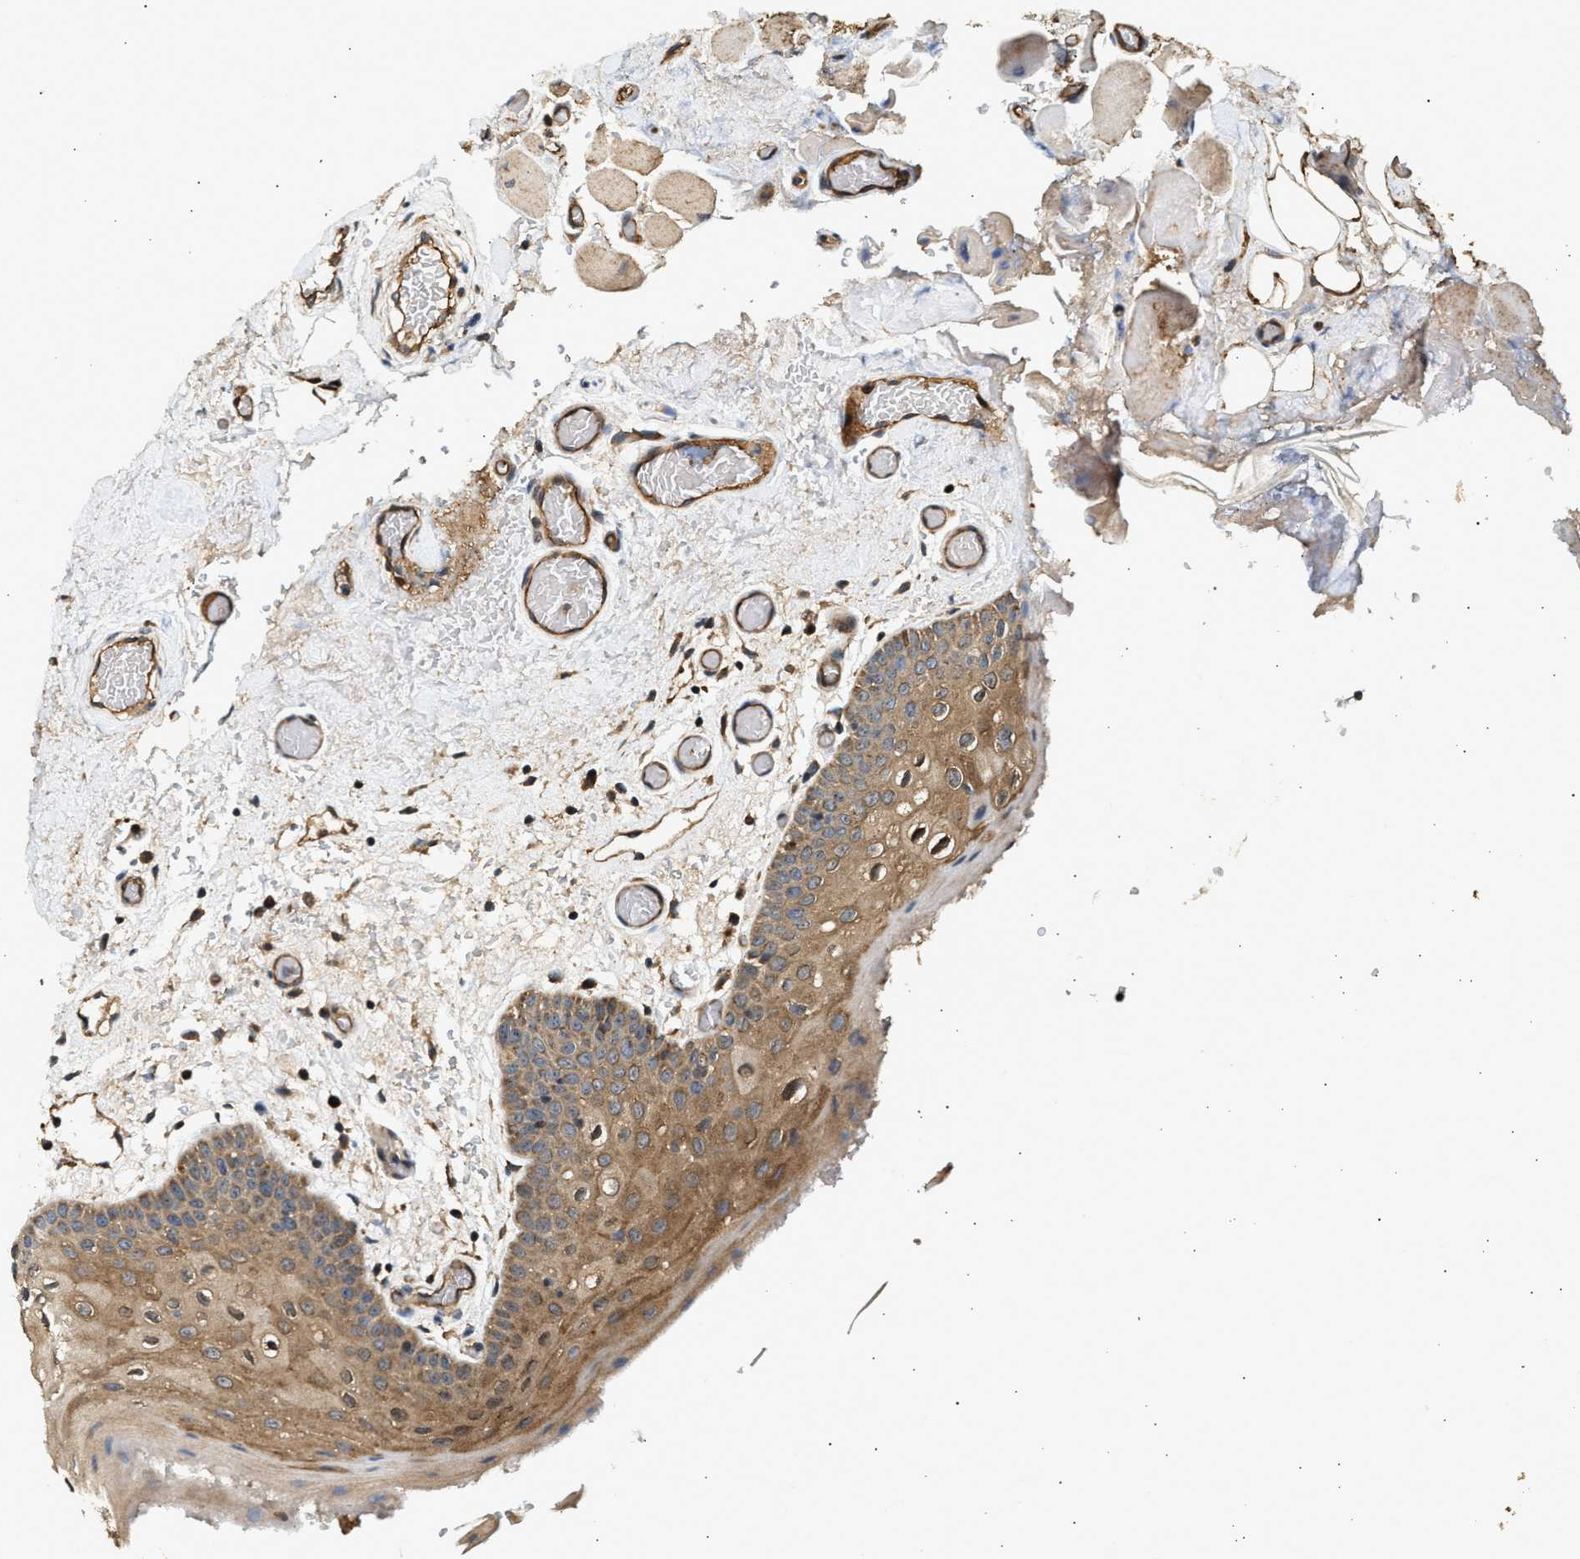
{"staining": {"intensity": "strong", "quantity": ">75%", "location": "cytoplasmic/membranous"}, "tissue": "oral mucosa", "cell_type": "Squamous epithelial cells", "image_type": "normal", "snomed": [{"axis": "morphology", "description": "Normal tissue, NOS"}, {"axis": "morphology", "description": "Squamous cell carcinoma, NOS"}, {"axis": "topography", "description": "Oral tissue"}, {"axis": "topography", "description": "Head-Neck"}], "caption": "The image displays staining of unremarkable oral mucosa, revealing strong cytoplasmic/membranous protein positivity (brown color) within squamous epithelial cells. (DAB IHC with brightfield microscopy, high magnification).", "gene": "DUSP14", "patient": {"sex": "male", "age": 71}}